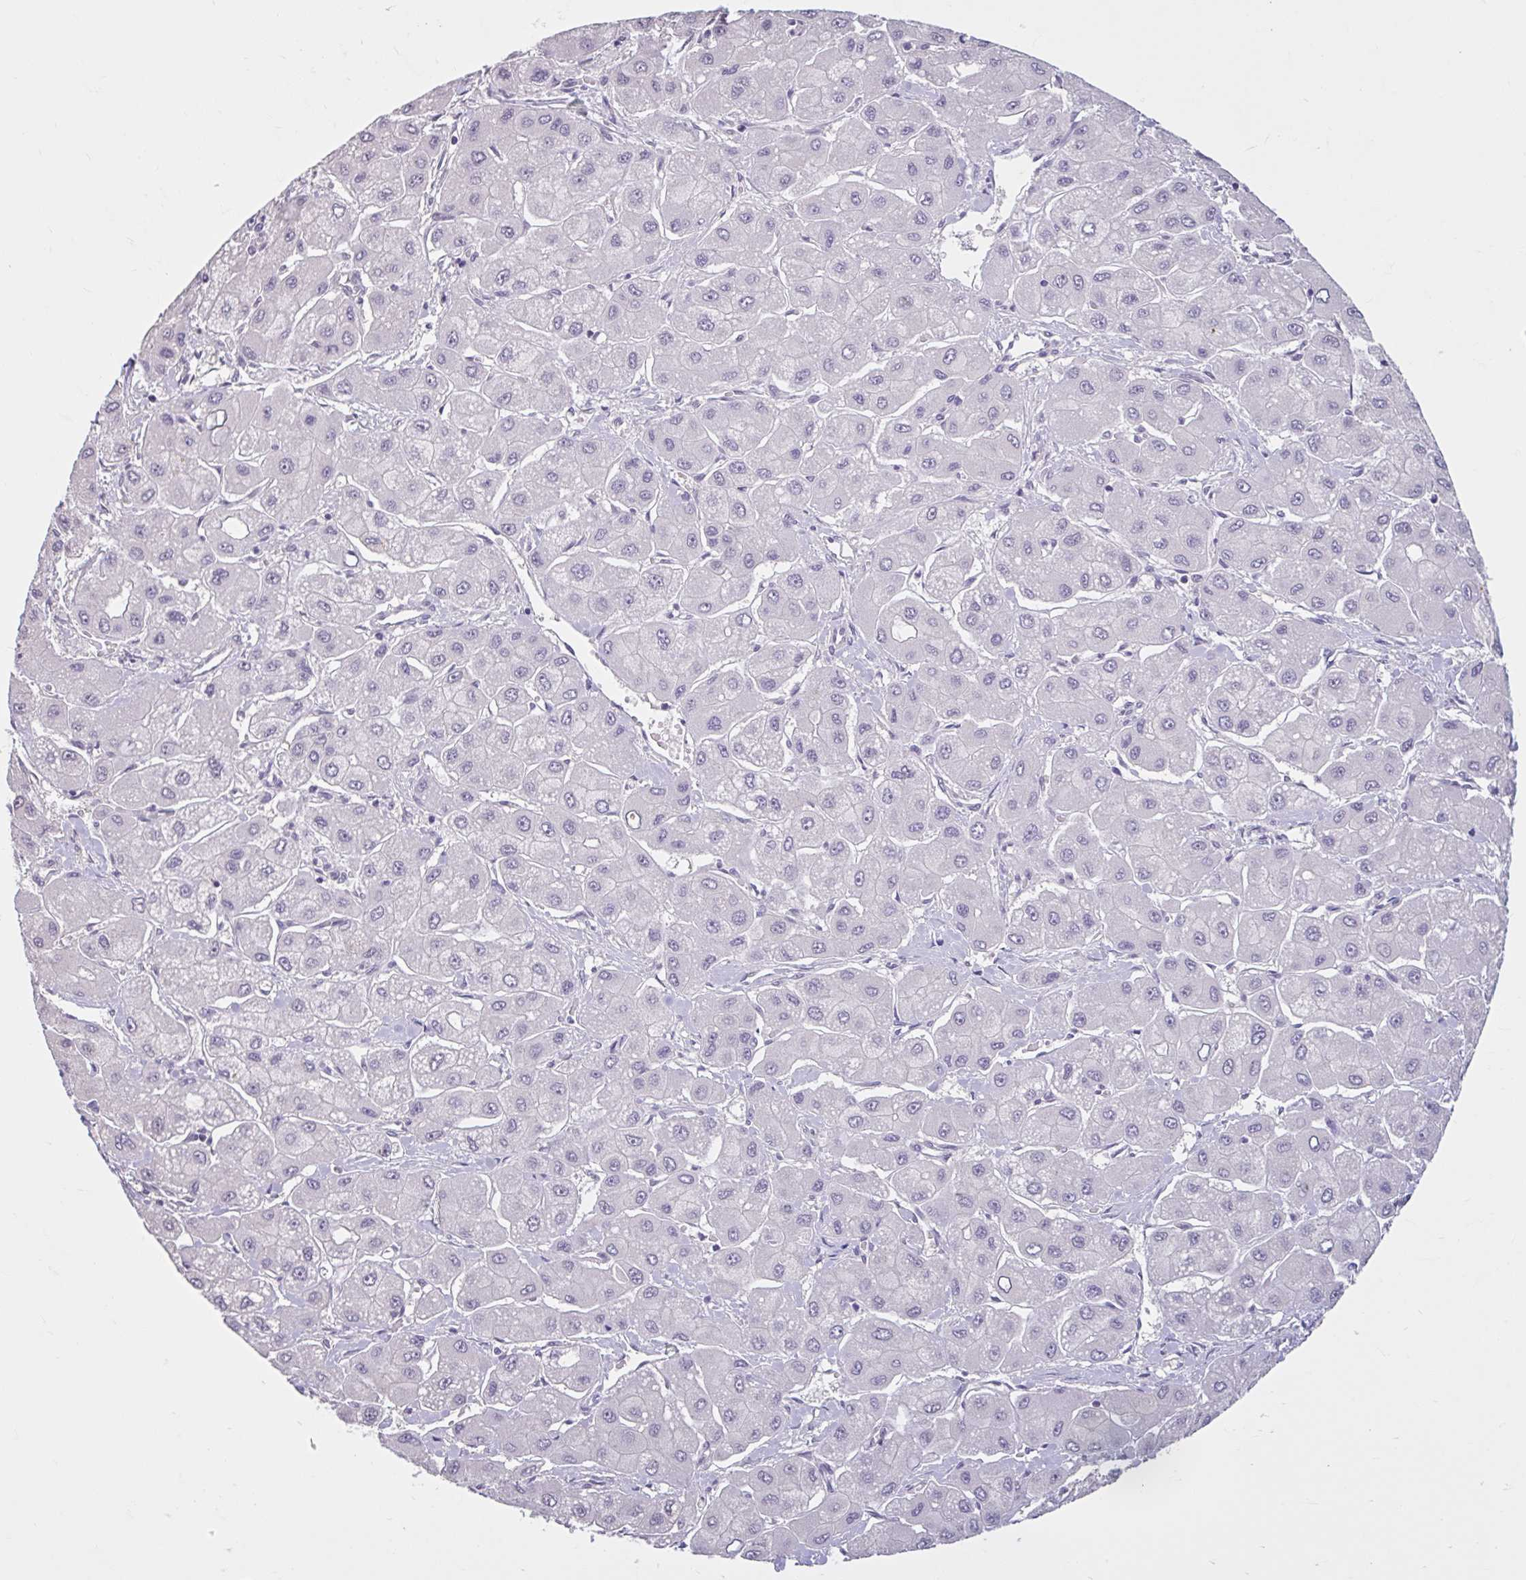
{"staining": {"intensity": "negative", "quantity": "none", "location": "none"}, "tissue": "liver cancer", "cell_type": "Tumor cells", "image_type": "cancer", "snomed": [{"axis": "morphology", "description": "Carcinoma, Hepatocellular, NOS"}, {"axis": "topography", "description": "Liver"}], "caption": "An image of human liver cancer is negative for staining in tumor cells.", "gene": "CDH19", "patient": {"sex": "male", "age": 40}}